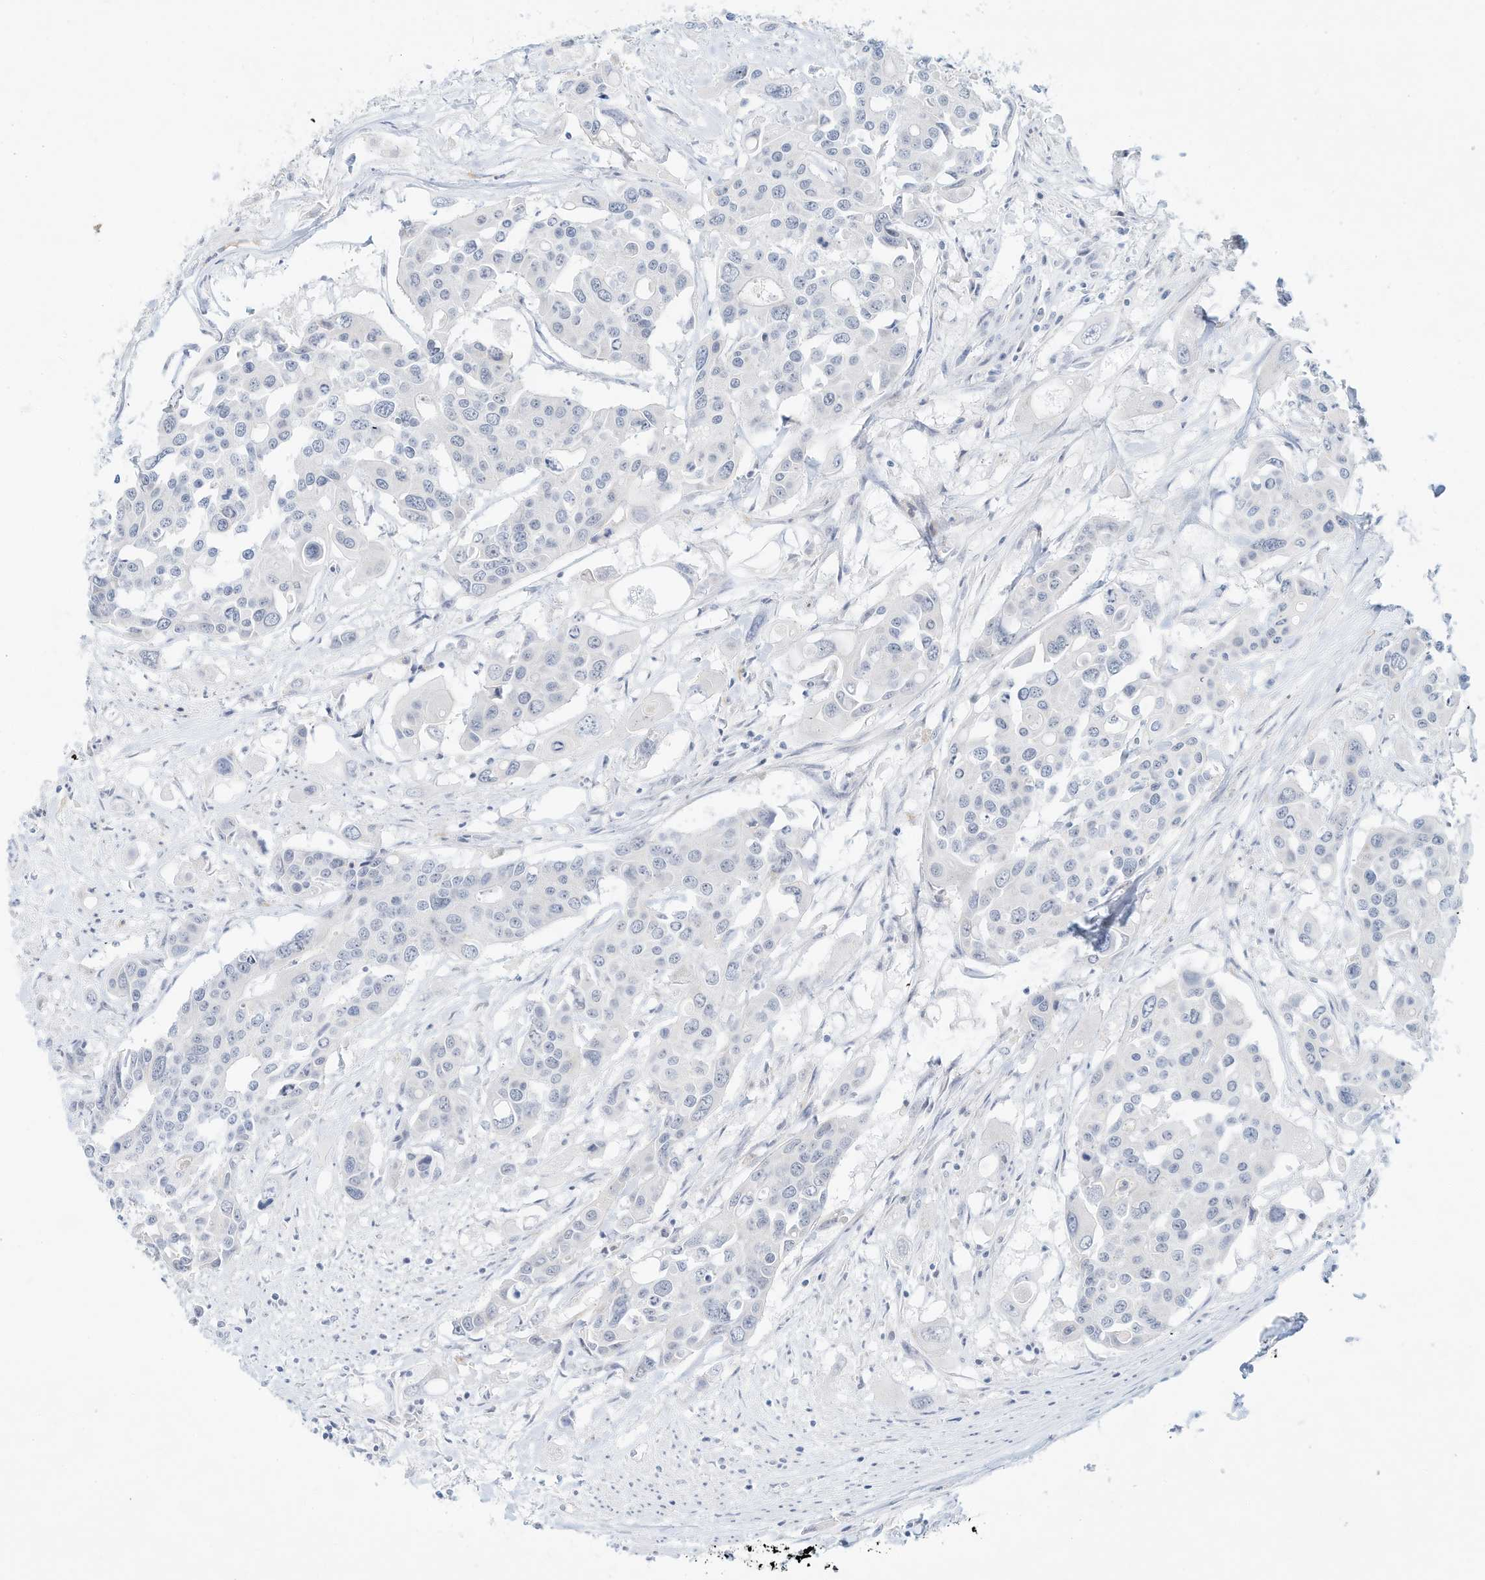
{"staining": {"intensity": "negative", "quantity": "none", "location": "none"}, "tissue": "colorectal cancer", "cell_type": "Tumor cells", "image_type": "cancer", "snomed": [{"axis": "morphology", "description": "Adenocarcinoma, NOS"}, {"axis": "topography", "description": "Colon"}], "caption": "Immunohistochemistry photomicrograph of neoplastic tissue: human colorectal adenocarcinoma stained with DAB (3,3'-diaminobenzidine) displays no significant protein expression in tumor cells.", "gene": "PAK6", "patient": {"sex": "male", "age": 77}}